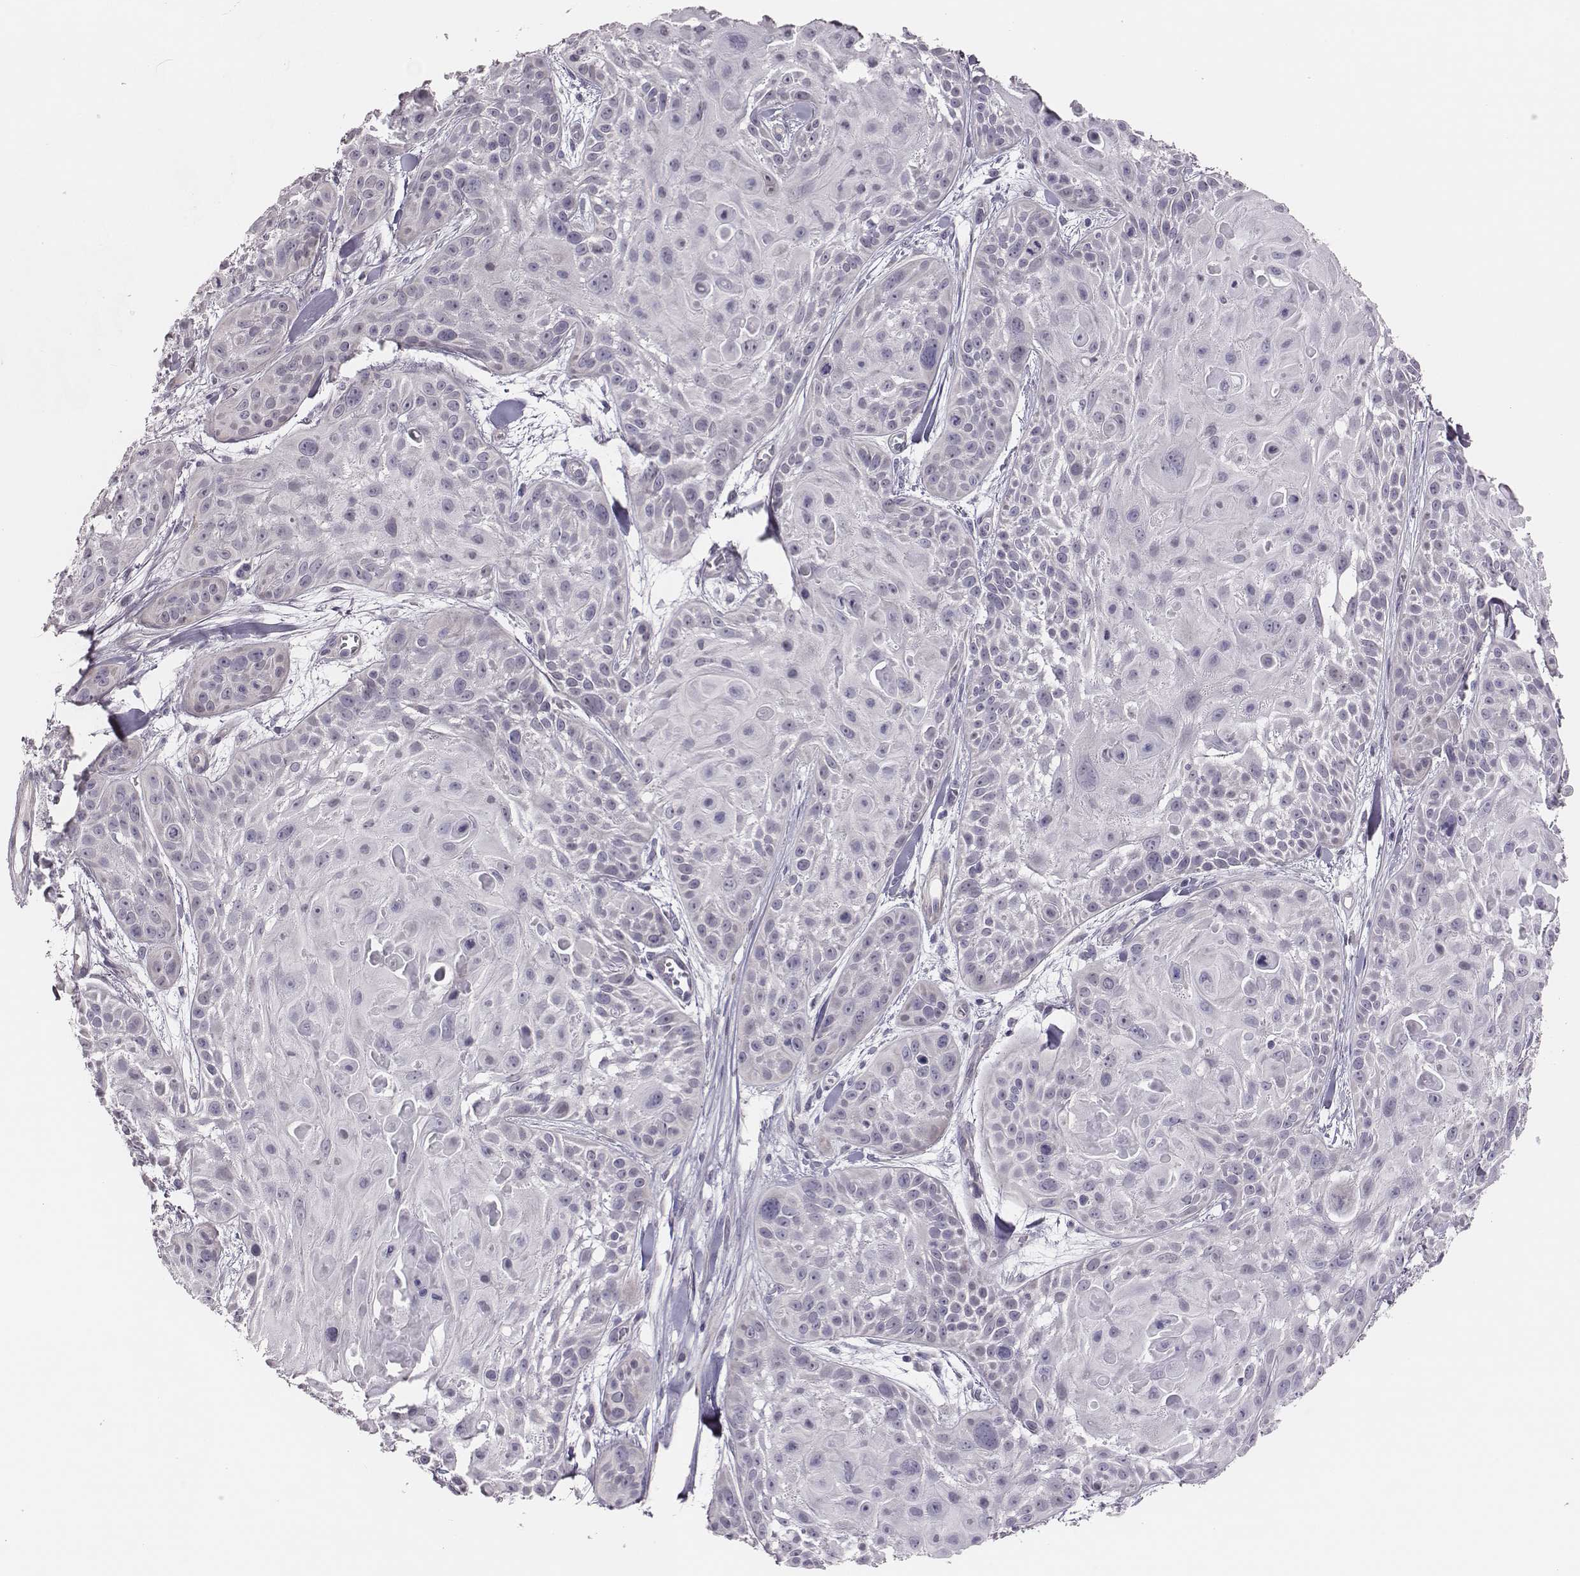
{"staining": {"intensity": "negative", "quantity": "none", "location": "none"}, "tissue": "skin cancer", "cell_type": "Tumor cells", "image_type": "cancer", "snomed": [{"axis": "morphology", "description": "Squamous cell carcinoma, NOS"}, {"axis": "topography", "description": "Skin"}, {"axis": "topography", "description": "Anal"}], "caption": "Squamous cell carcinoma (skin) was stained to show a protein in brown. There is no significant staining in tumor cells. The staining is performed using DAB brown chromogen with nuclei counter-stained in using hematoxylin.", "gene": "SCML2", "patient": {"sex": "female", "age": 75}}